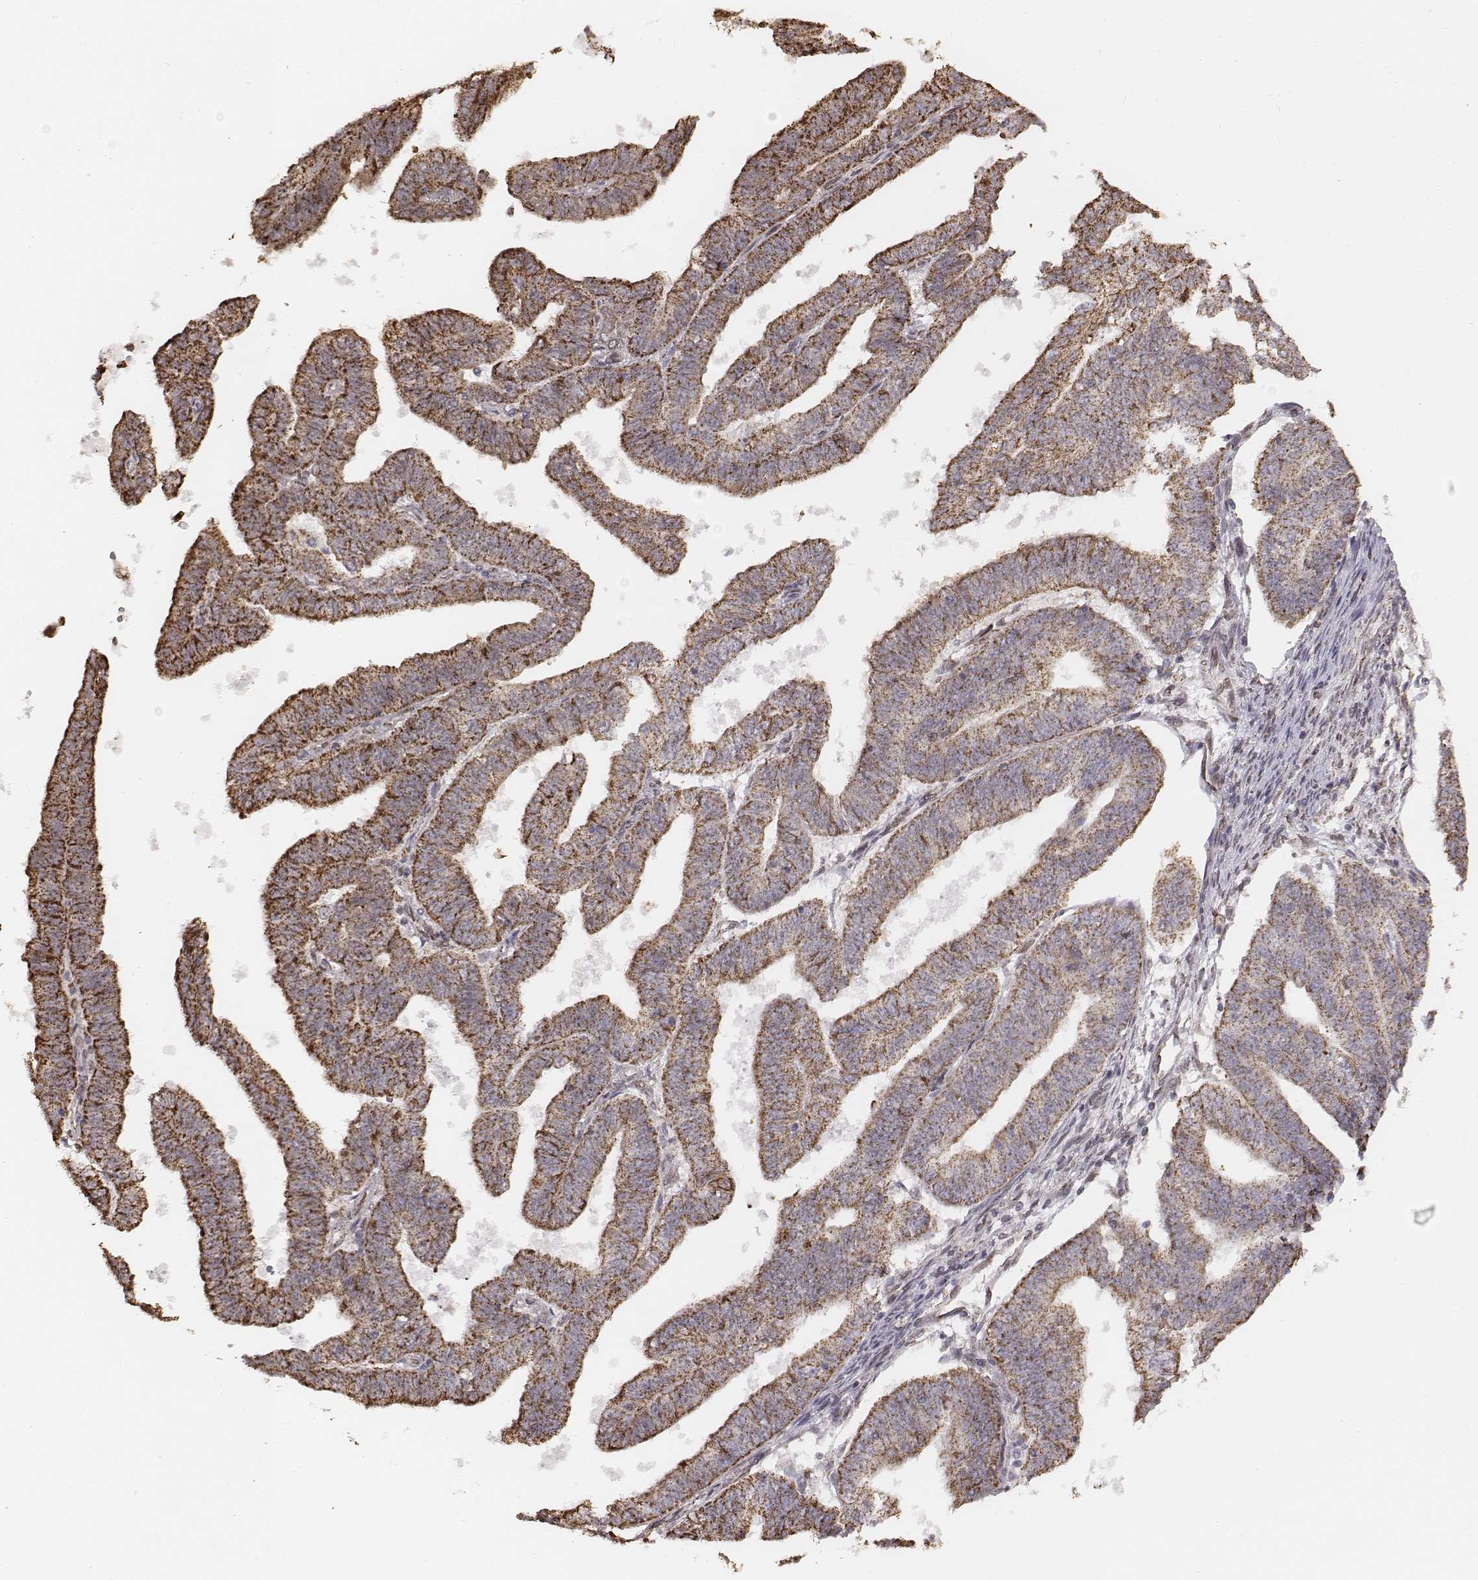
{"staining": {"intensity": "moderate", "quantity": ">75%", "location": "cytoplasmic/membranous"}, "tissue": "endometrial cancer", "cell_type": "Tumor cells", "image_type": "cancer", "snomed": [{"axis": "morphology", "description": "Adenocarcinoma, NOS"}, {"axis": "topography", "description": "Endometrium"}], "caption": "Immunohistochemistry (IHC) (DAB) staining of human endometrial cancer (adenocarcinoma) shows moderate cytoplasmic/membranous protein positivity in approximately >75% of tumor cells.", "gene": "ACOT2", "patient": {"sex": "female", "age": 82}}